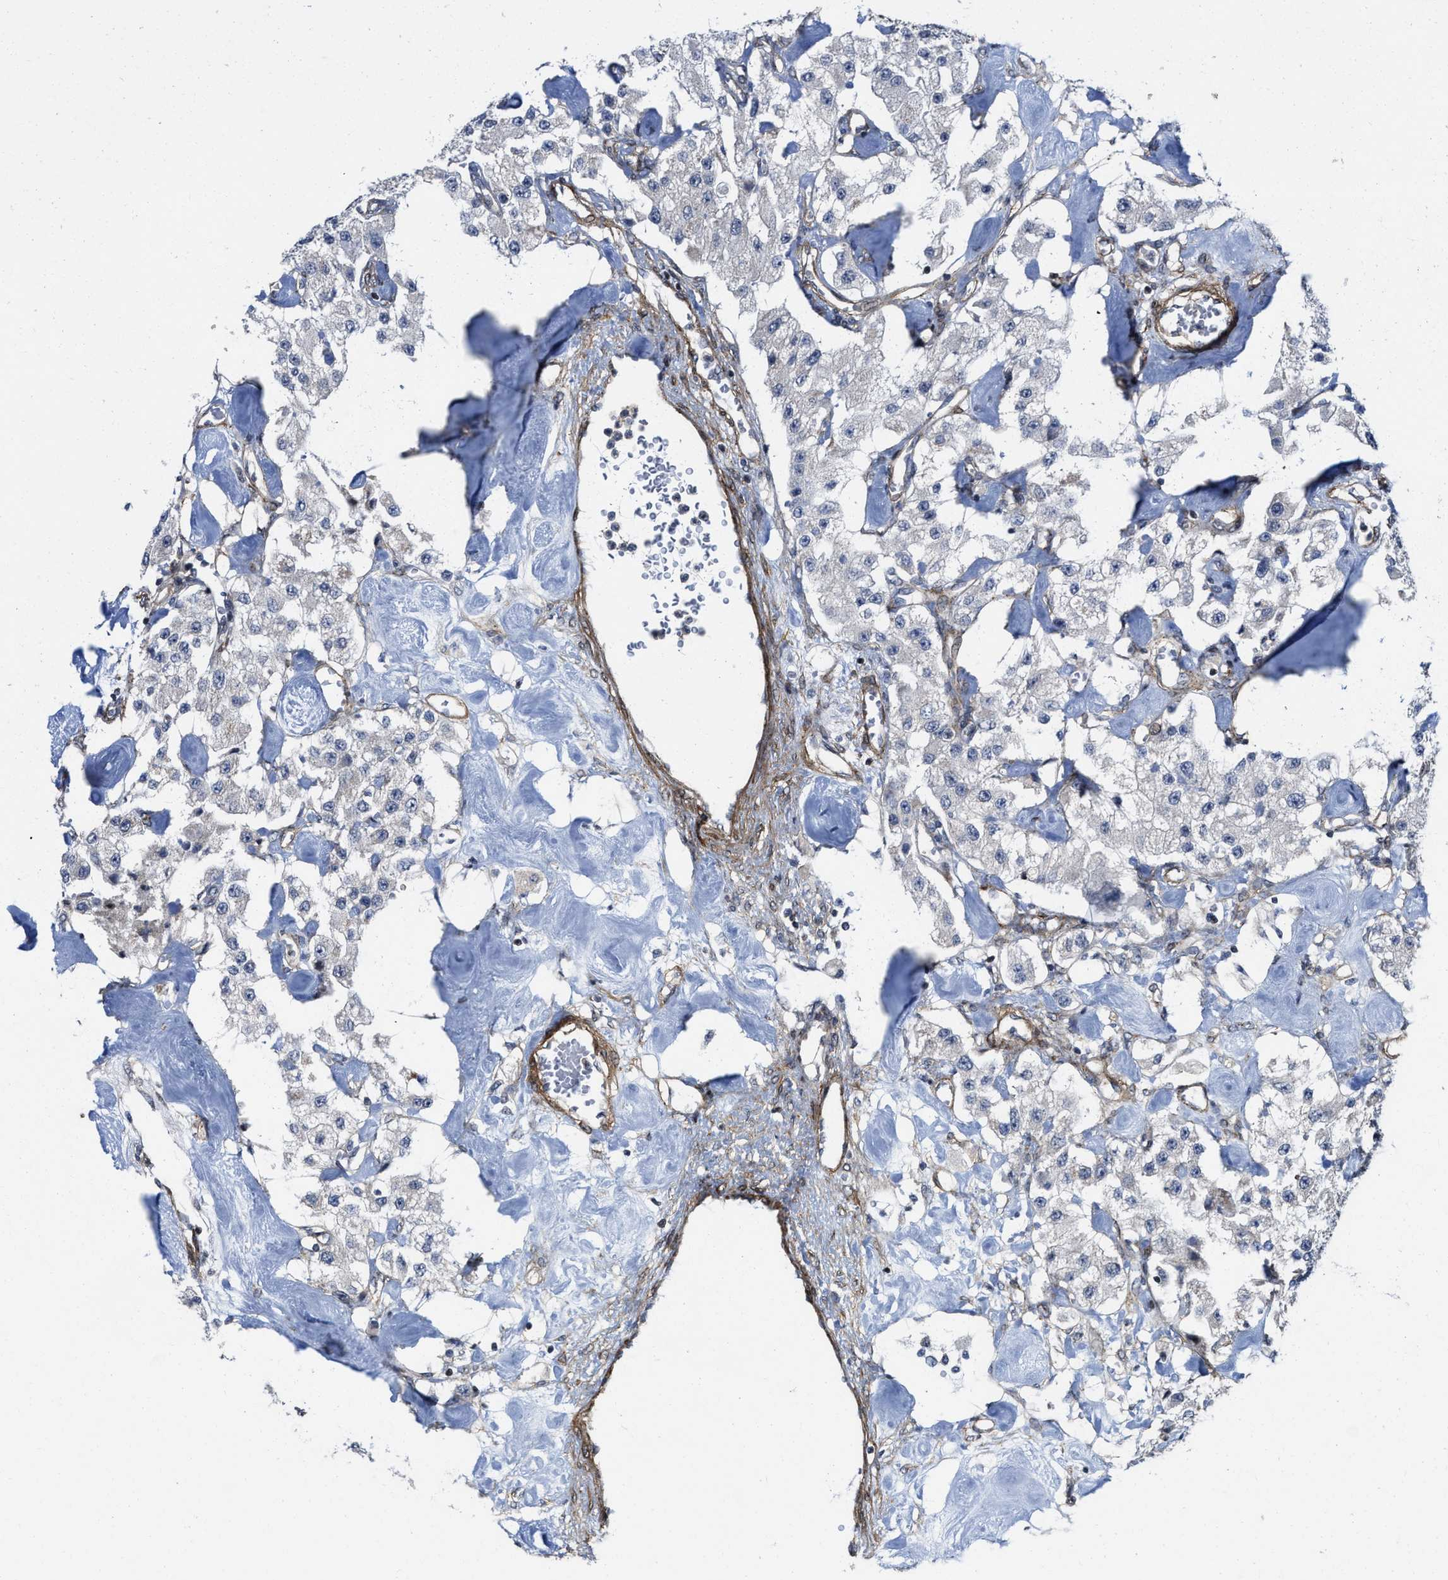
{"staining": {"intensity": "negative", "quantity": "none", "location": "none"}, "tissue": "carcinoid", "cell_type": "Tumor cells", "image_type": "cancer", "snomed": [{"axis": "morphology", "description": "Carcinoid, malignant, NOS"}, {"axis": "topography", "description": "Pancreas"}], "caption": "An image of malignant carcinoid stained for a protein demonstrates no brown staining in tumor cells.", "gene": "TGFB1I1", "patient": {"sex": "male", "age": 41}}